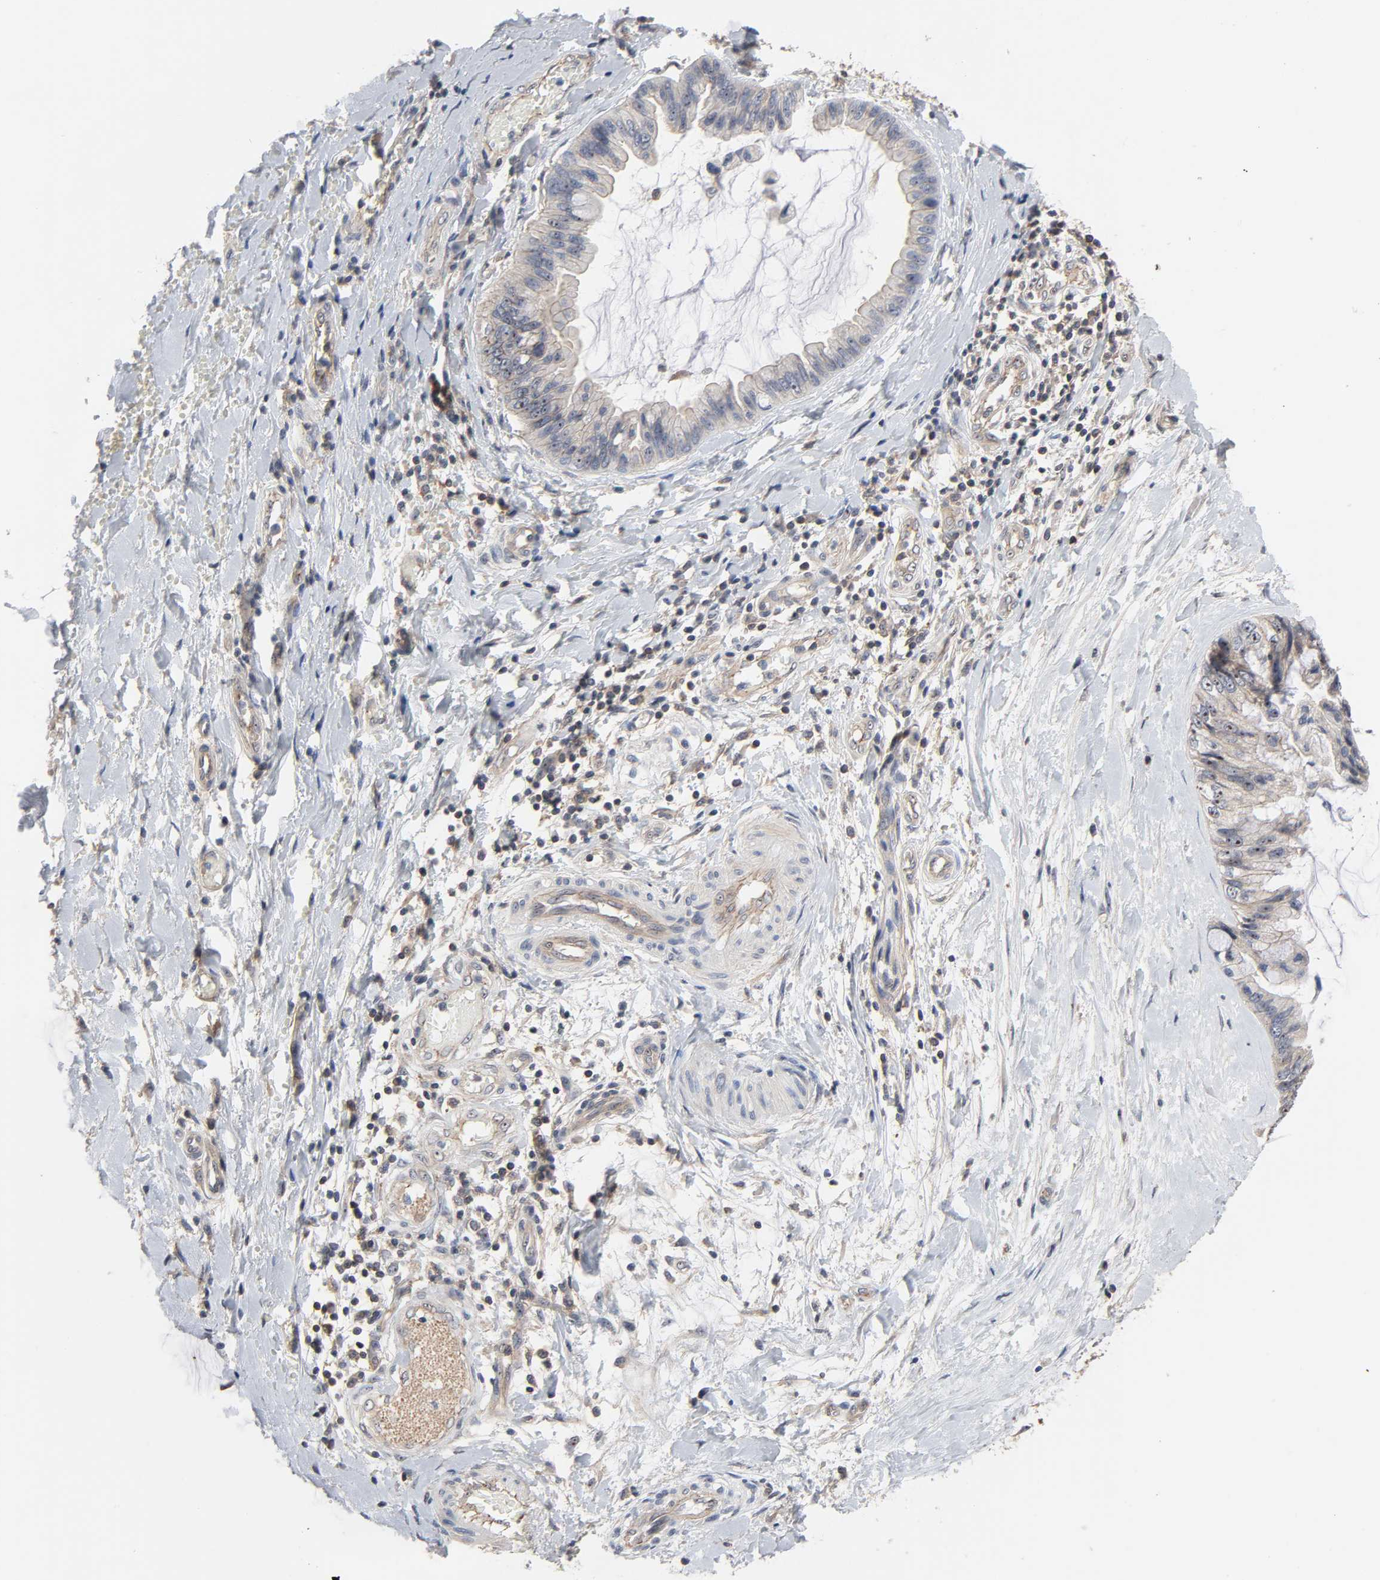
{"staining": {"intensity": "weak", "quantity": "25%-75%", "location": "cytoplasmic/membranous,nuclear"}, "tissue": "ovarian cancer", "cell_type": "Tumor cells", "image_type": "cancer", "snomed": [{"axis": "morphology", "description": "Cystadenocarcinoma, mucinous, NOS"}, {"axis": "topography", "description": "Ovary"}], "caption": "Human ovarian cancer stained with a protein marker reveals weak staining in tumor cells.", "gene": "DDX10", "patient": {"sex": "female", "age": 39}}